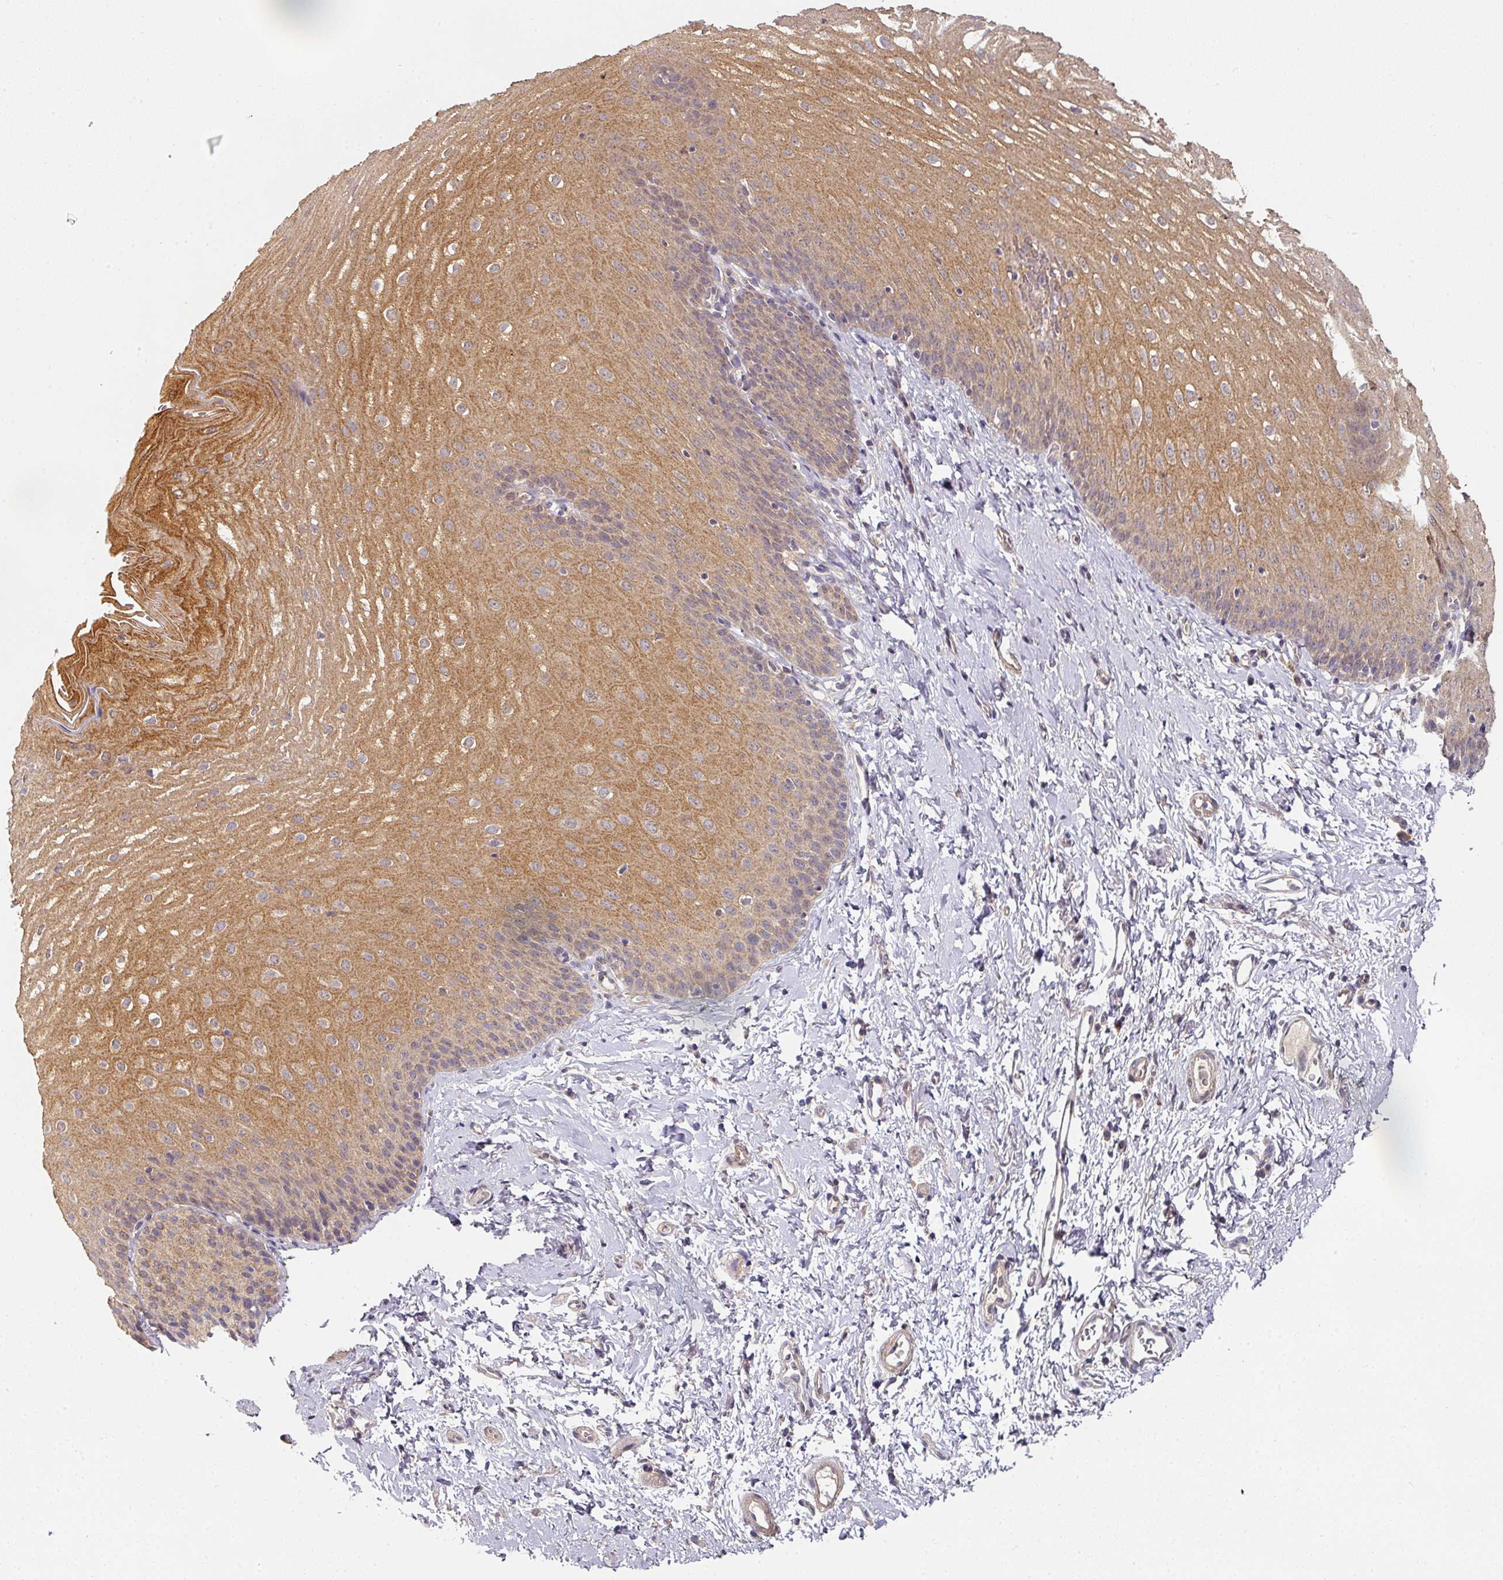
{"staining": {"intensity": "moderate", "quantity": ">75%", "location": "cytoplasmic/membranous"}, "tissue": "esophagus", "cell_type": "Squamous epithelial cells", "image_type": "normal", "snomed": [{"axis": "morphology", "description": "Normal tissue, NOS"}, {"axis": "topography", "description": "Esophagus"}], "caption": "Immunohistochemistry staining of benign esophagus, which reveals medium levels of moderate cytoplasmic/membranous expression in about >75% of squamous epithelial cells indicating moderate cytoplasmic/membranous protein expression. The staining was performed using DAB (brown) for protein detection and nuclei were counterstained in hematoxylin (blue).", "gene": "EXTL3", "patient": {"sex": "male", "age": 70}}